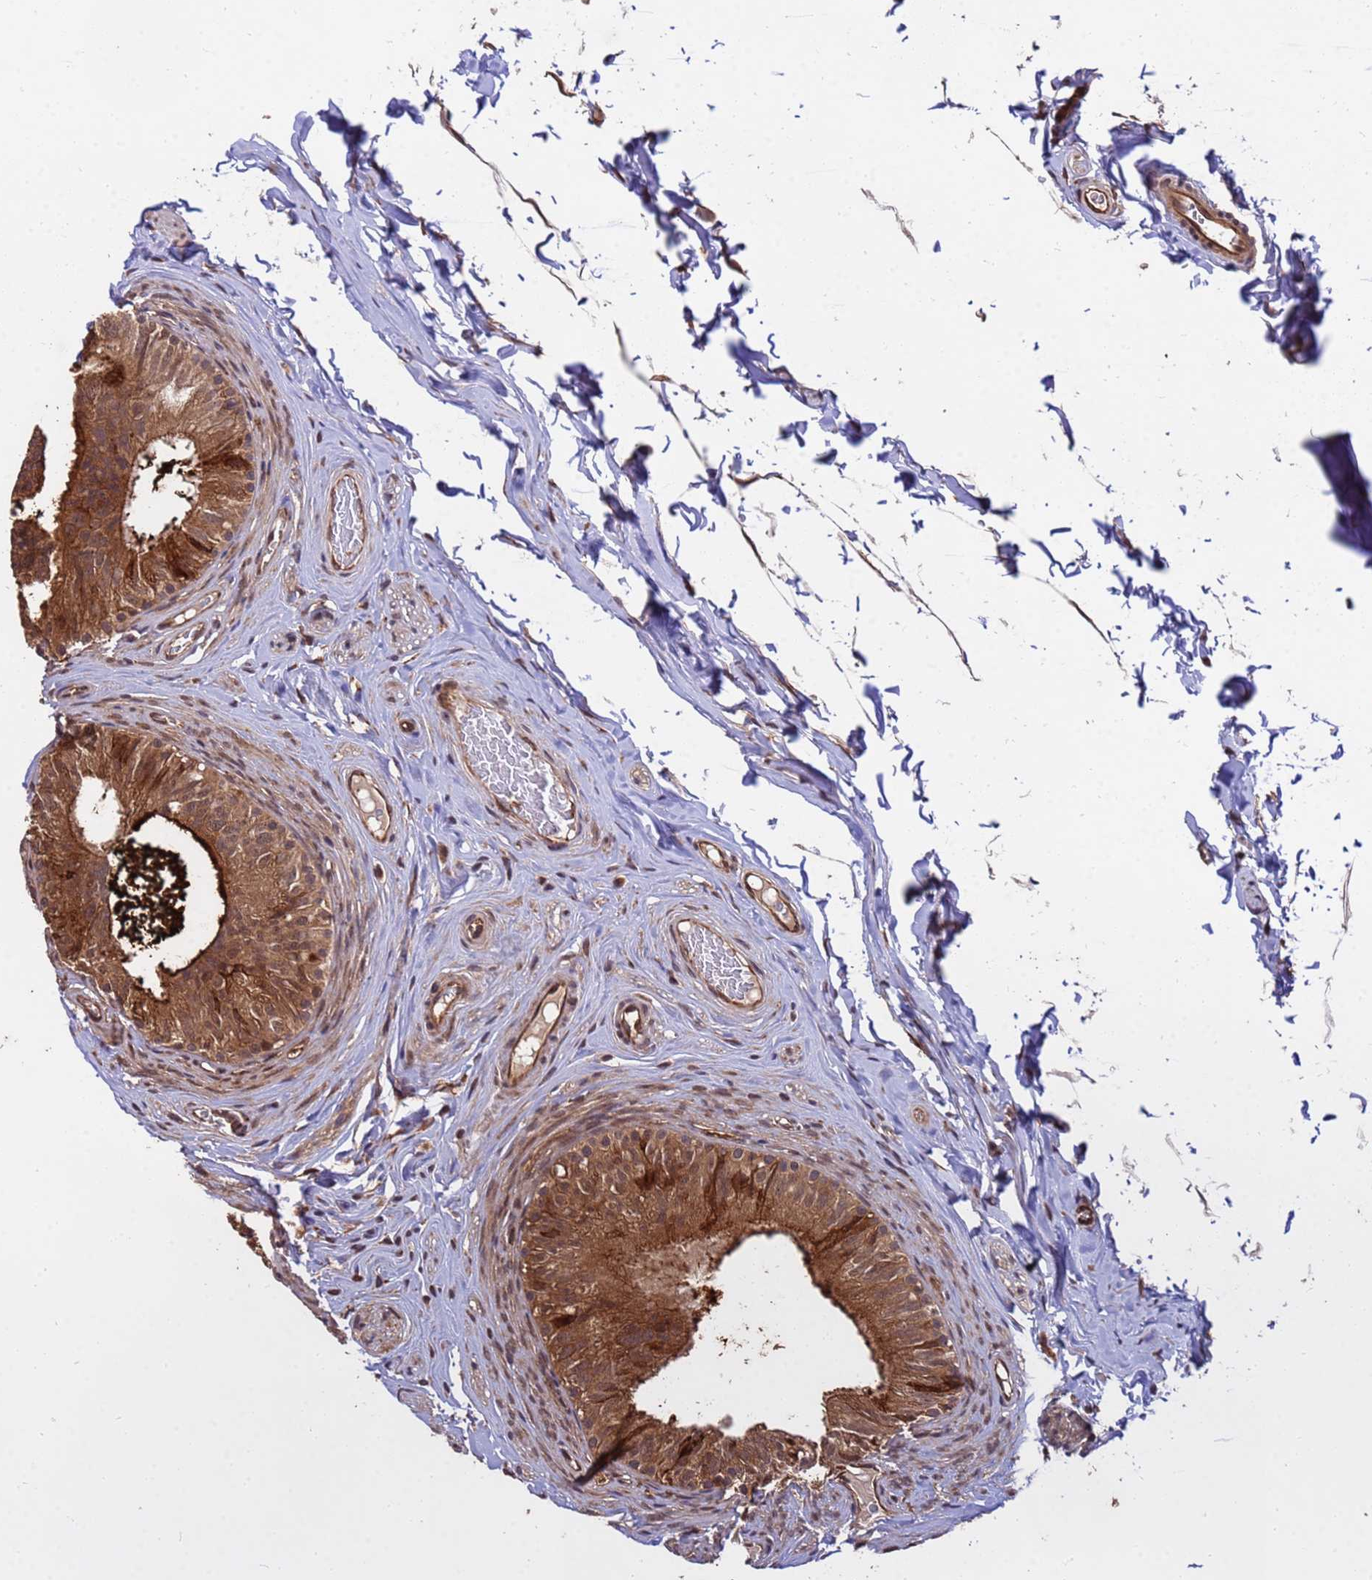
{"staining": {"intensity": "moderate", "quantity": ">75%", "location": "cytoplasmic/membranous,nuclear"}, "tissue": "epididymis", "cell_type": "Glandular cells", "image_type": "normal", "snomed": [{"axis": "morphology", "description": "Normal tissue, NOS"}, {"axis": "topography", "description": "Epididymis"}], "caption": "IHC (DAB (3,3'-diaminobenzidine)) staining of benign epididymis shows moderate cytoplasmic/membranous,nuclear protein staining in approximately >75% of glandular cells.", "gene": "ZNF619", "patient": {"sex": "male", "age": 34}}